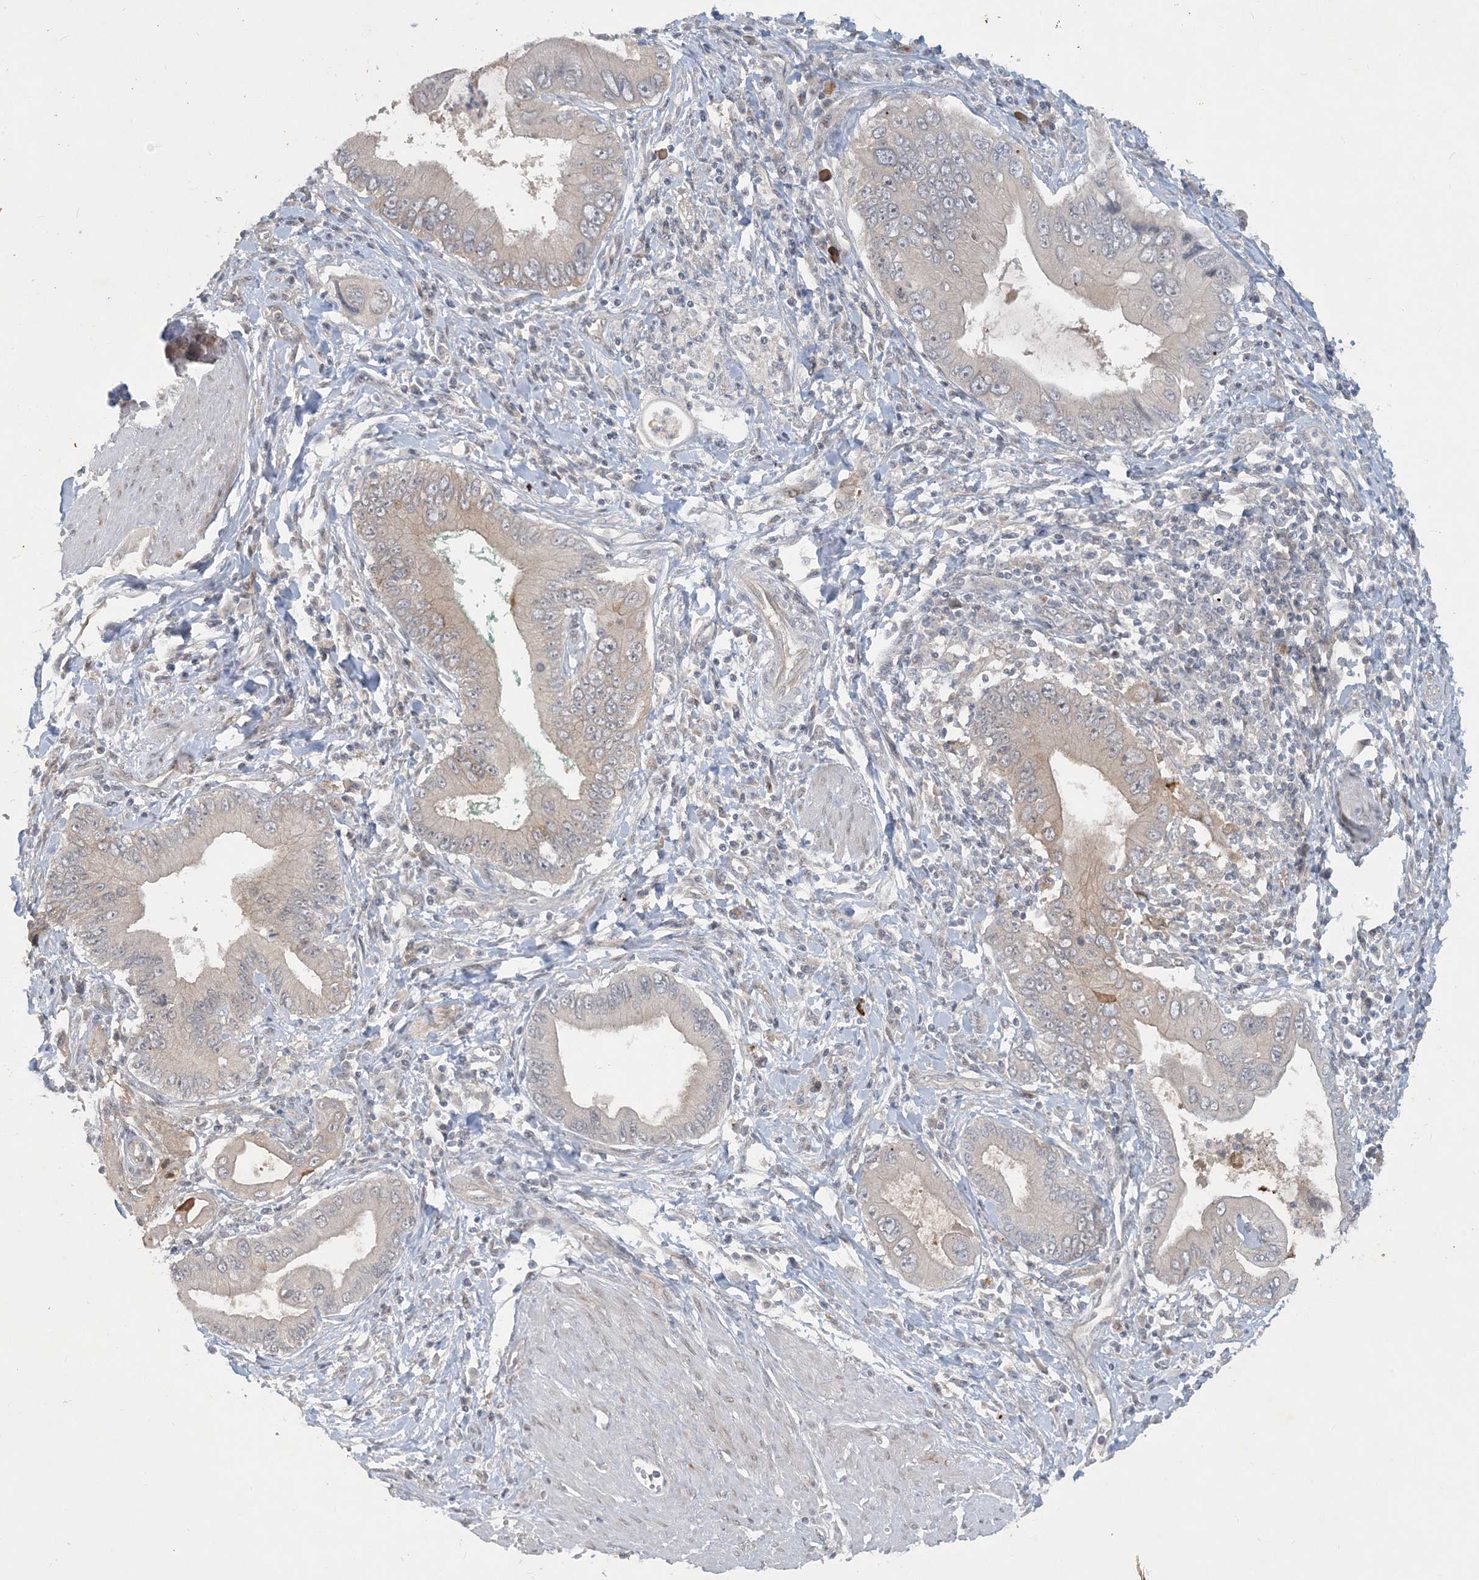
{"staining": {"intensity": "negative", "quantity": "none", "location": "none"}, "tissue": "pancreatic cancer", "cell_type": "Tumor cells", "image_type": "cancer", "snomed": [{"axis": "morphology", "description": "Adenocarcinoma, NOS"}, {"axis": "topography", "description": "Pancreas"}], "caption": "Protein analysis of pancreatic cancer (adenocarcinoma) demonstrates no significant staining in tumor cells.", "gene": "CDS1", "patient": {"sex": "male", "age": 78}}